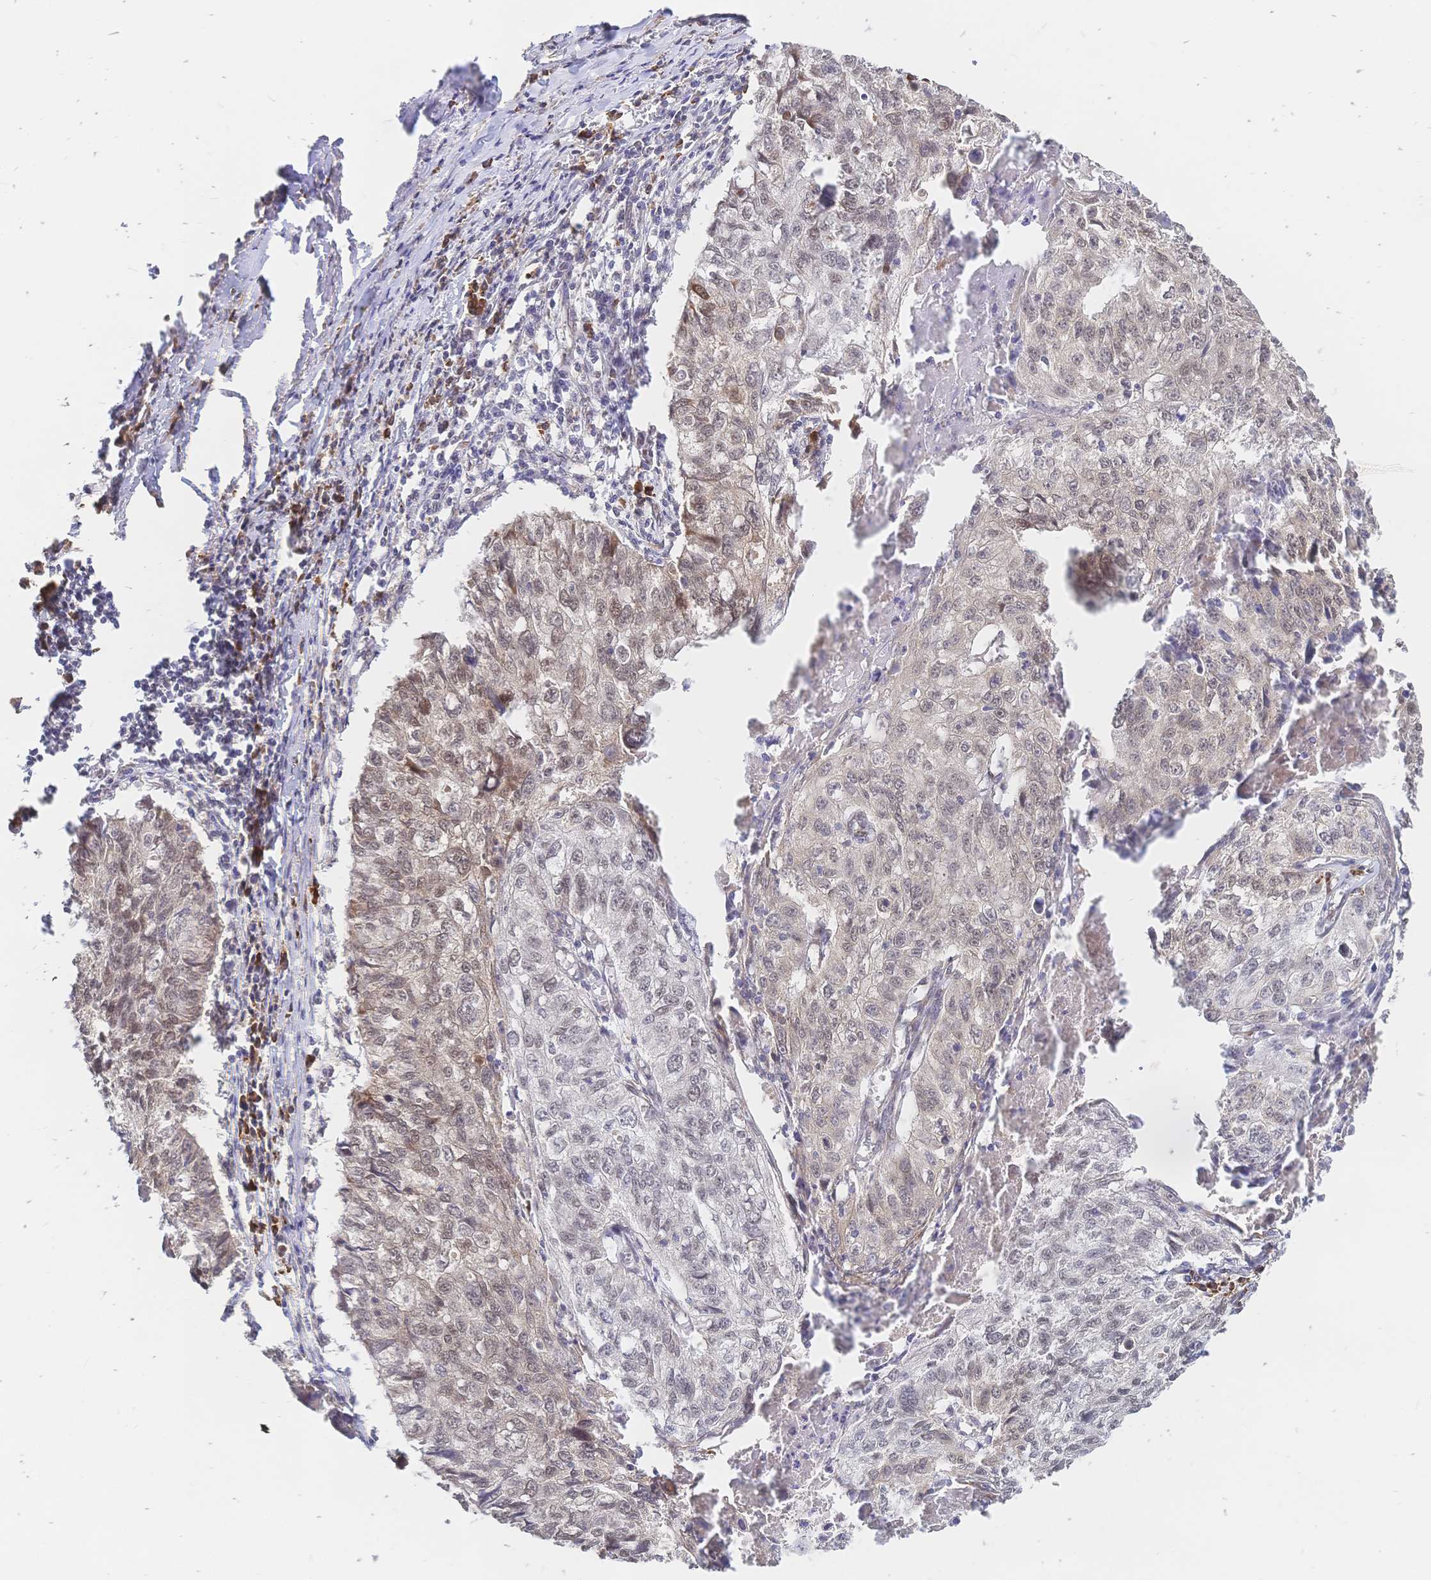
{"staining": {"intensity": "weak", "quantity": "<25%", "location": "nuclear"}, "tissue": "lung cancer", "cell_type": "Tumor cells", "image_type": "cancer", "snomed": [{"axis": "morphology", "description": "Normal morphology"}, {"axis": "morphology", "description": "Aneuploidy"}, {"axis": "morphology", "description": "Squamous cell carcinoma, NOS"}, {"axis": "topography", "description": "Lymph node"}, {"axis": "topography", "description": "Lung"}], "caption": "Immunohistochemistry photomicrograph of neoplastic tissue: lung cancer stained with DAB (3,3'-diaminobenzidine) displays no significant protein expression in tumor cells.", "gene": "LMO4", "patient": {"sex": "female", "age": 76}}